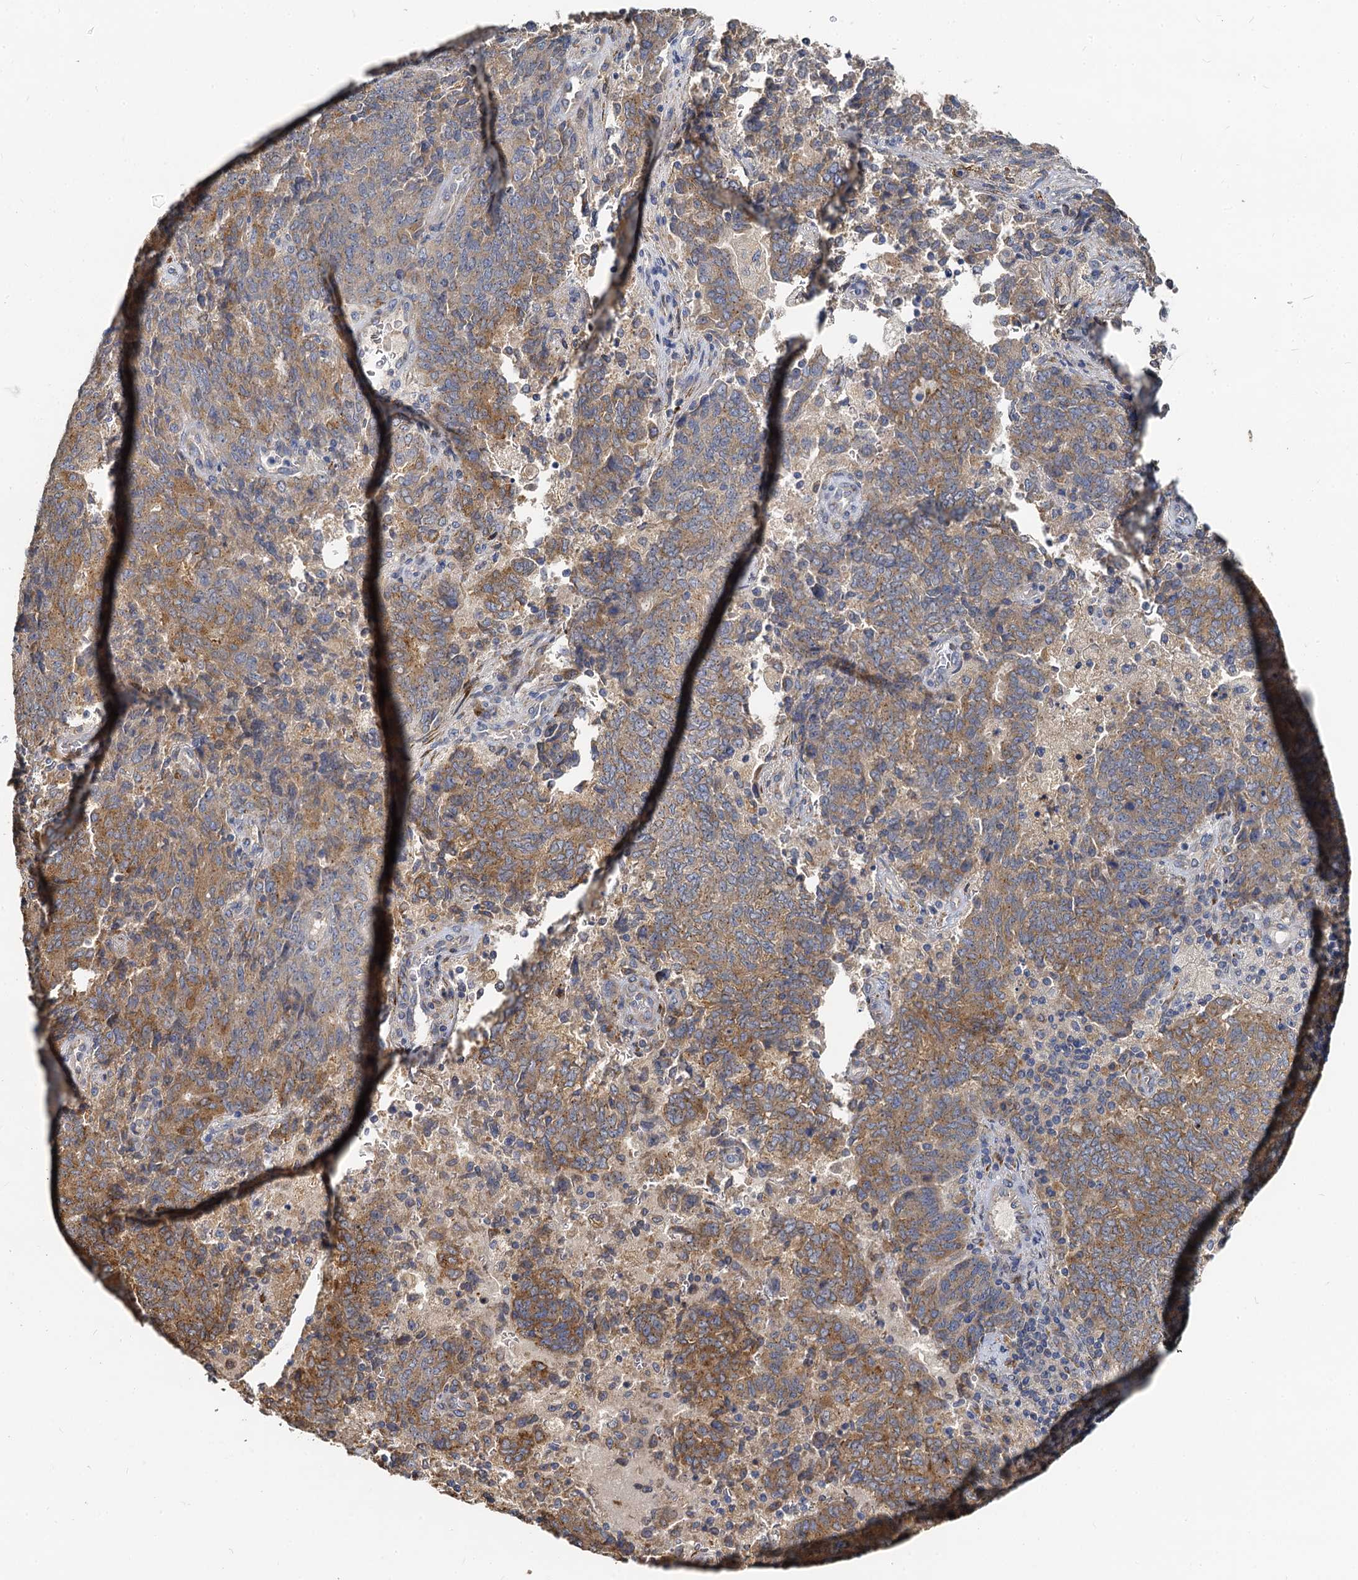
{"staining": {"intensity": "moderate", "quantity": ">75%", "location": "cytoplasmic/membranous"}, "tissue": "endometrial cancer", "cell_type": "Tumor cells", "image_type": "cancer", "snomed": [{"axis": "morphology", "description": "Adenocarcinoma, NOS"}, {"axis": "topography", "description": "Endometrium"}], "caption": "Endometrial cancer stained with a brown dye shows moderate cytoplasmic/membranous positive positivity in about >75% of tumor cells.", "gene": "NKAPD1", "patient": {"sex": "female", "age": 80}}